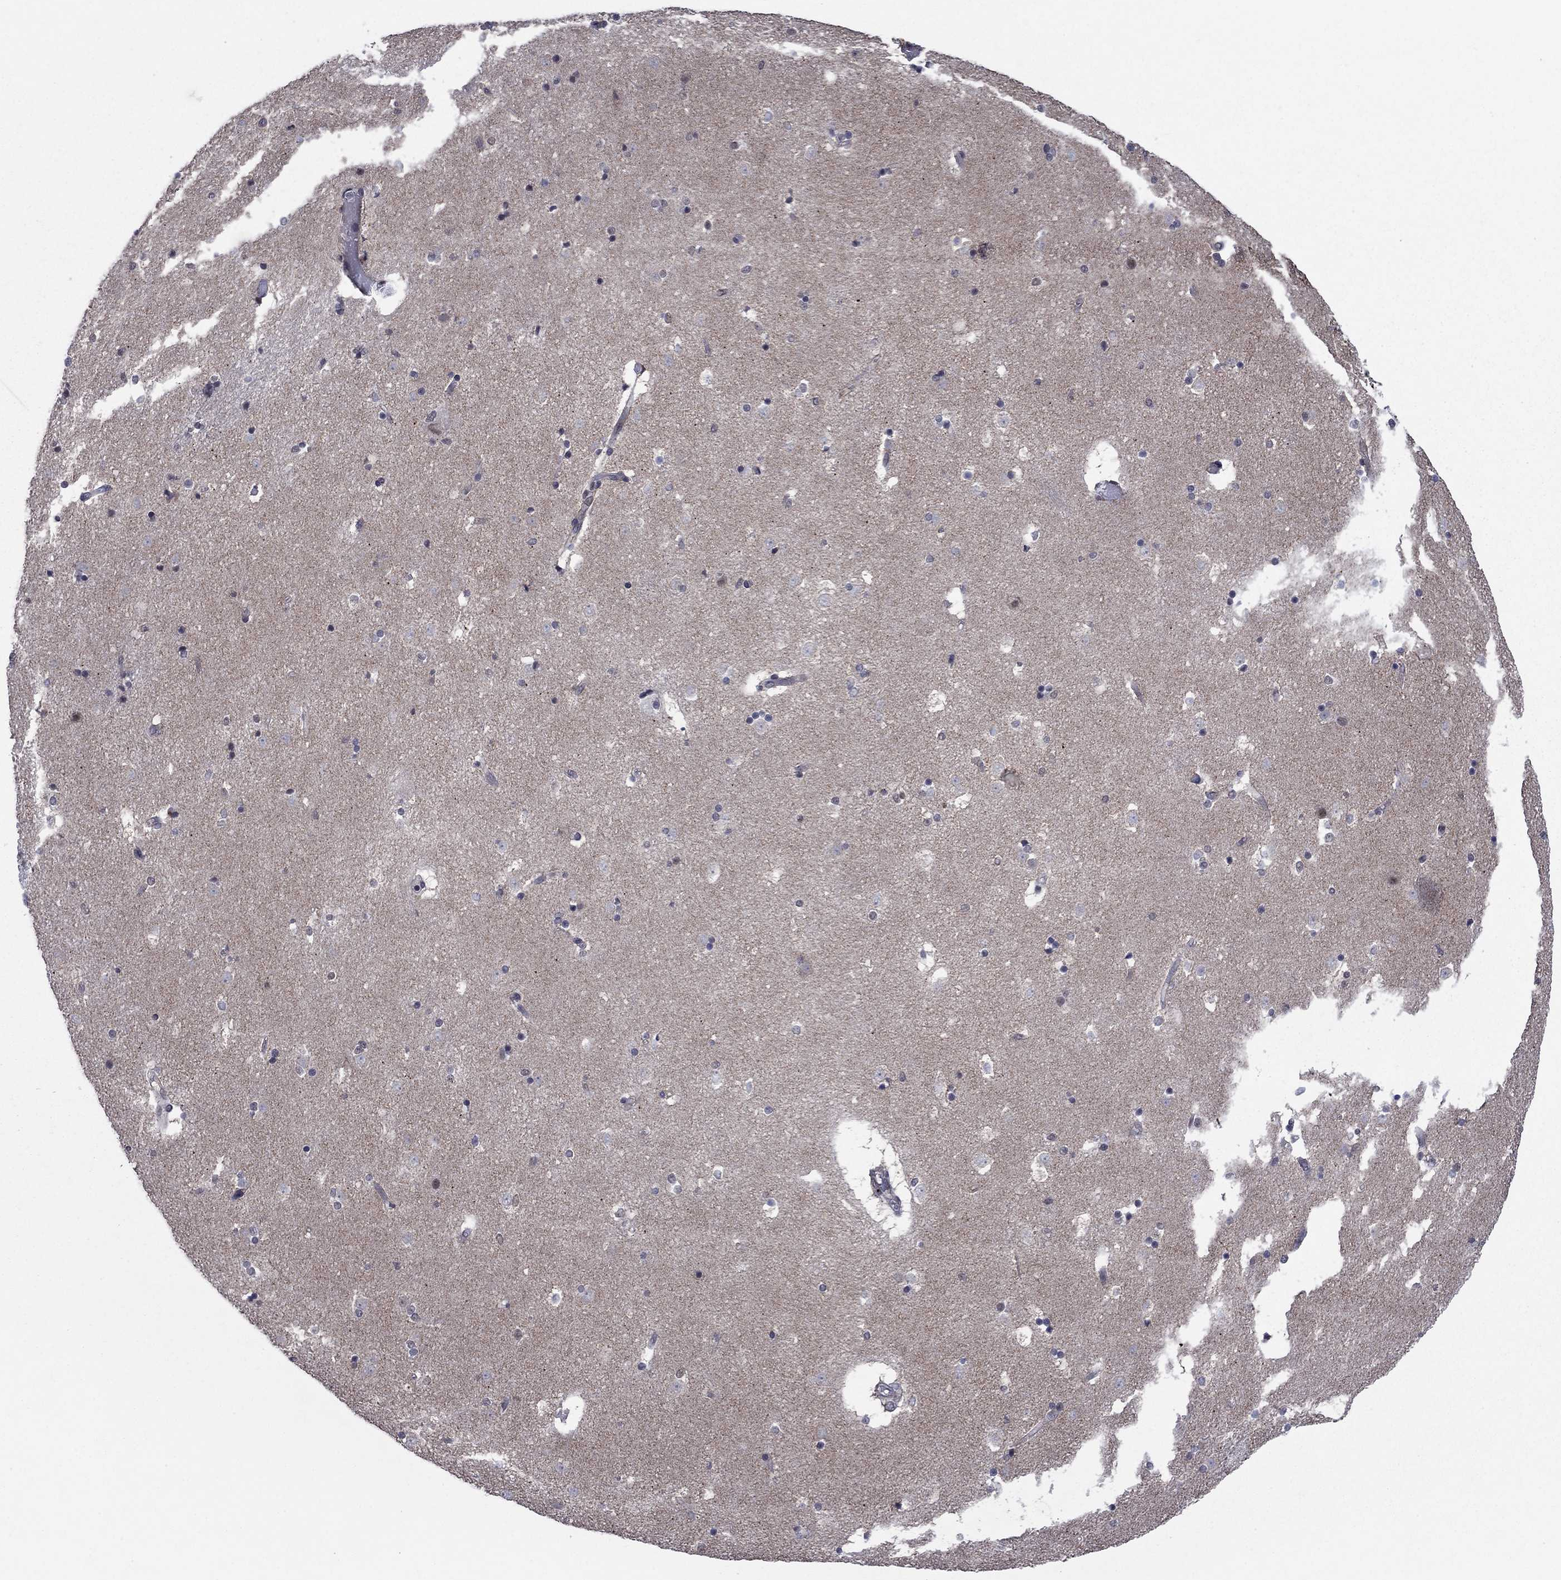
{"staining": {"intensity": "negative", "quantity": "none", "location": "none"}, "tissue": "caudate", "cell_type": "Glial cells", "image_type": "normal", "snomed": [{"axis": "morphology", "description": "Normal tissue, NOS"}, {"axis": "topography", "description": "Lateral ventricle wall"}], "caption": "Immunohistochemistry of normal caudate reveals no staining in glial cells.", "gene": "CDCA5", "patient": {"sex": "male", "age": 51}}